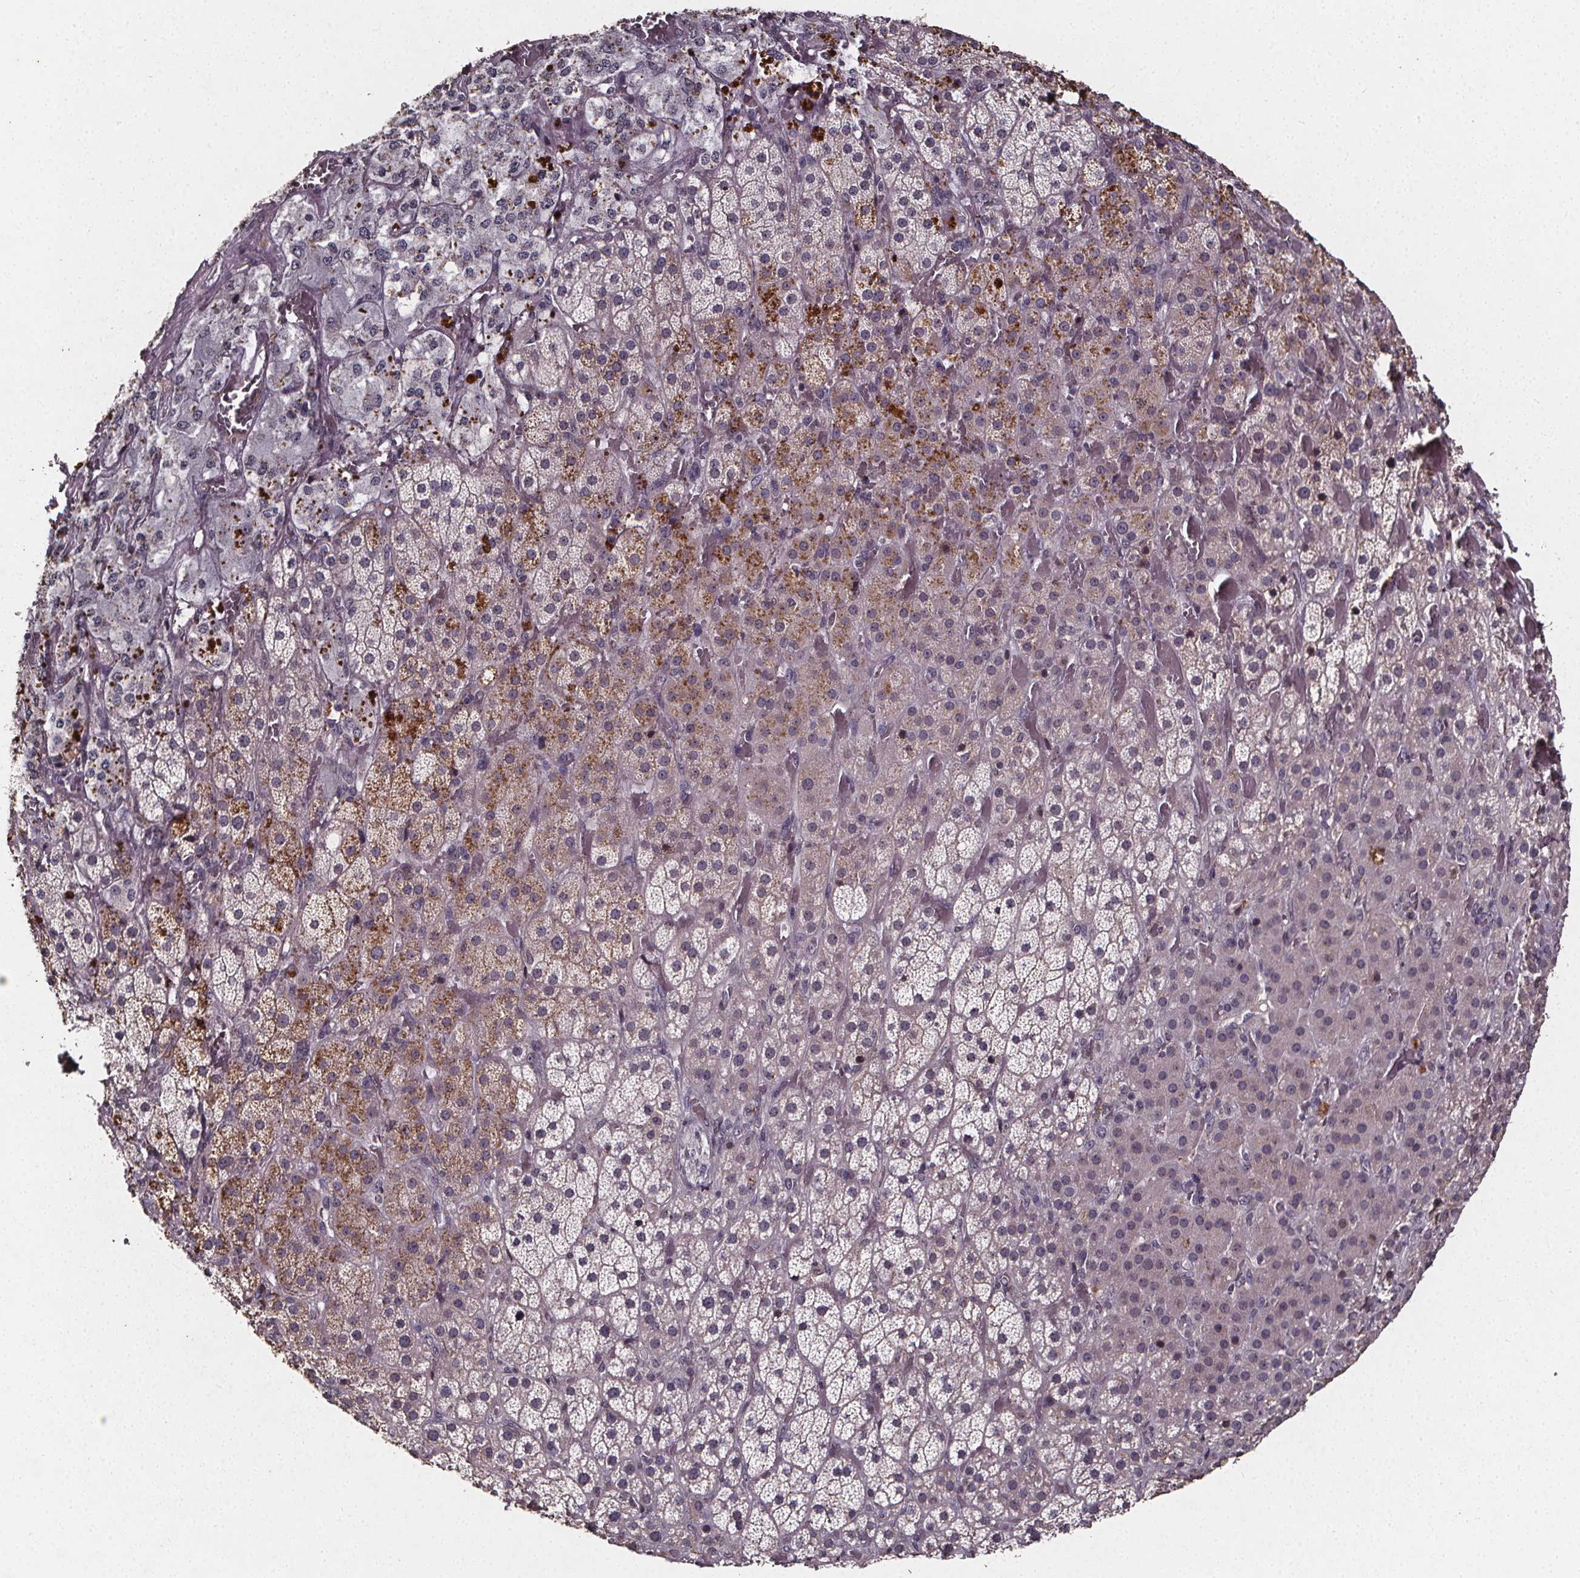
{"staining": {"intensity": "moderate", "quantity": "<25%", "location": "cytoplasmic/membranous"}, "tissue": "adrenal gland", "cell_type": "Glandular cells", "image_type": "normal", "snomed": [{"axis": "morphology", "description": "Normal tissue, NOS"}, {"axis": "topography", "description": "Adrenal gland"}], "caption": "Human adrenal gland stained for a protein (brown) reveals moderate cytoplasmic/membranous positive positivity in approximately <25% of glandular cells.", "gene": "SPAG8", "patient": {"sex": "male", "age": 57}}